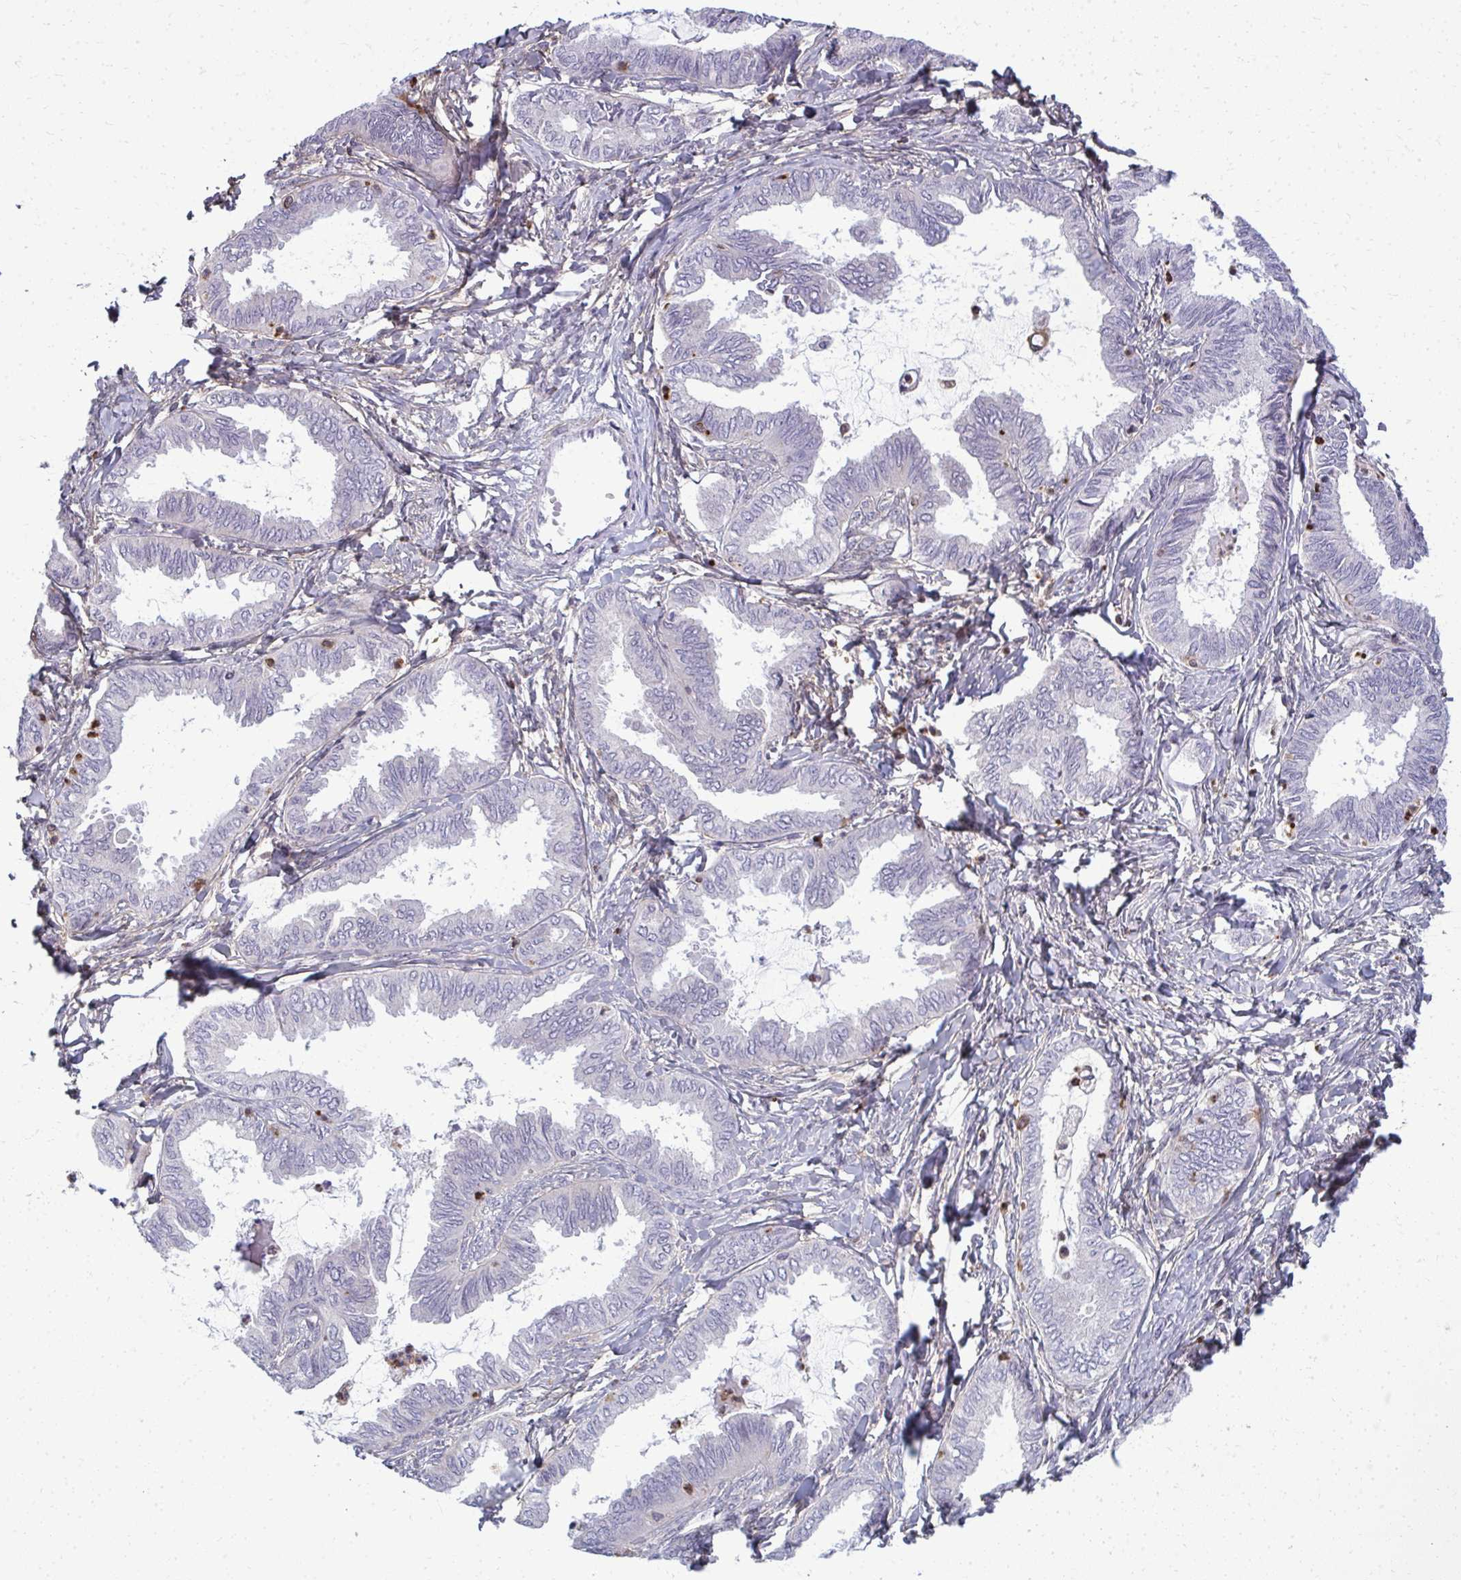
{"staining": {"intensity": "negative", "quantity": "none", "location": "none"}, "tissue": "ovarian cancer", "cell_type": "Tumor cells", "image_type": "cancer", "snomed": [{"axis": "morphology", "description": "Carcinoma, endometroid"}, {"axis": "topography", "description": "Ovary"}], "caption": "An IHC histopathology image of endometroid carcinoma (ovarian) is shown. There is no staining in tumor cells of endometroid carcinoma (ovarian).", "gene": "AP5M1", "patient": {"sex": "female", "age": 70}}